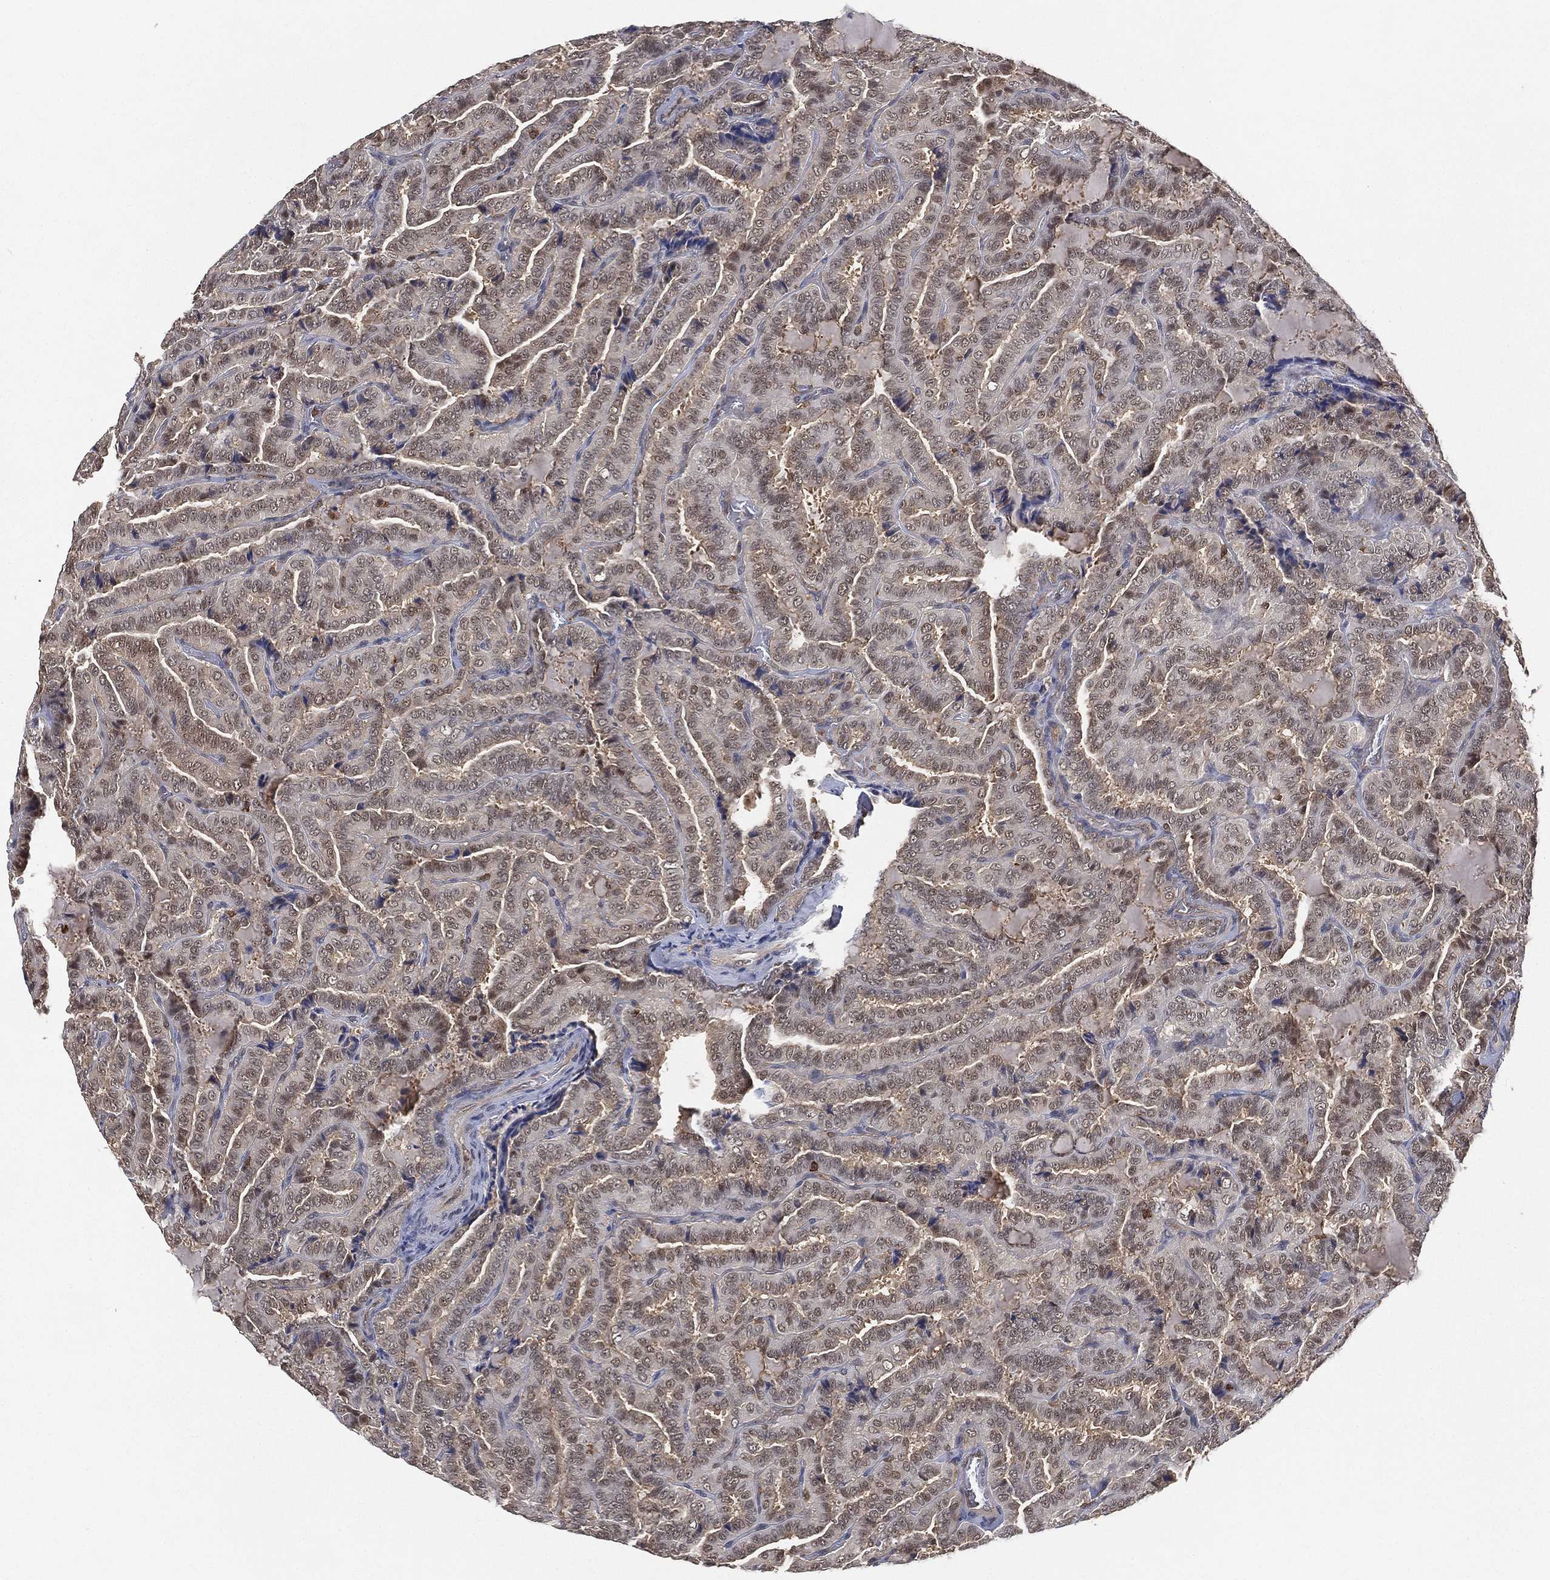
{"staining": {"intensity": "negative", "quantity": "none", "location": "none"}, "tissue": "thyroid cancer", "cell_type": "Tumor cells", "image_type": "cancer", "snomed": [{"axis": "morphology", "description": "Papillary adenocarcinoma, NOS"}, {"axis": "topography", "description": "Thyroid gland"}], "caption": "Papillary adenocarcinoma (thyroid) stained for a protein using immunohistochemistry (IHC) demonstrates no staining tumor cells.", "gene": "WDR26", "patient": {"sex": "female", "age": 39}}